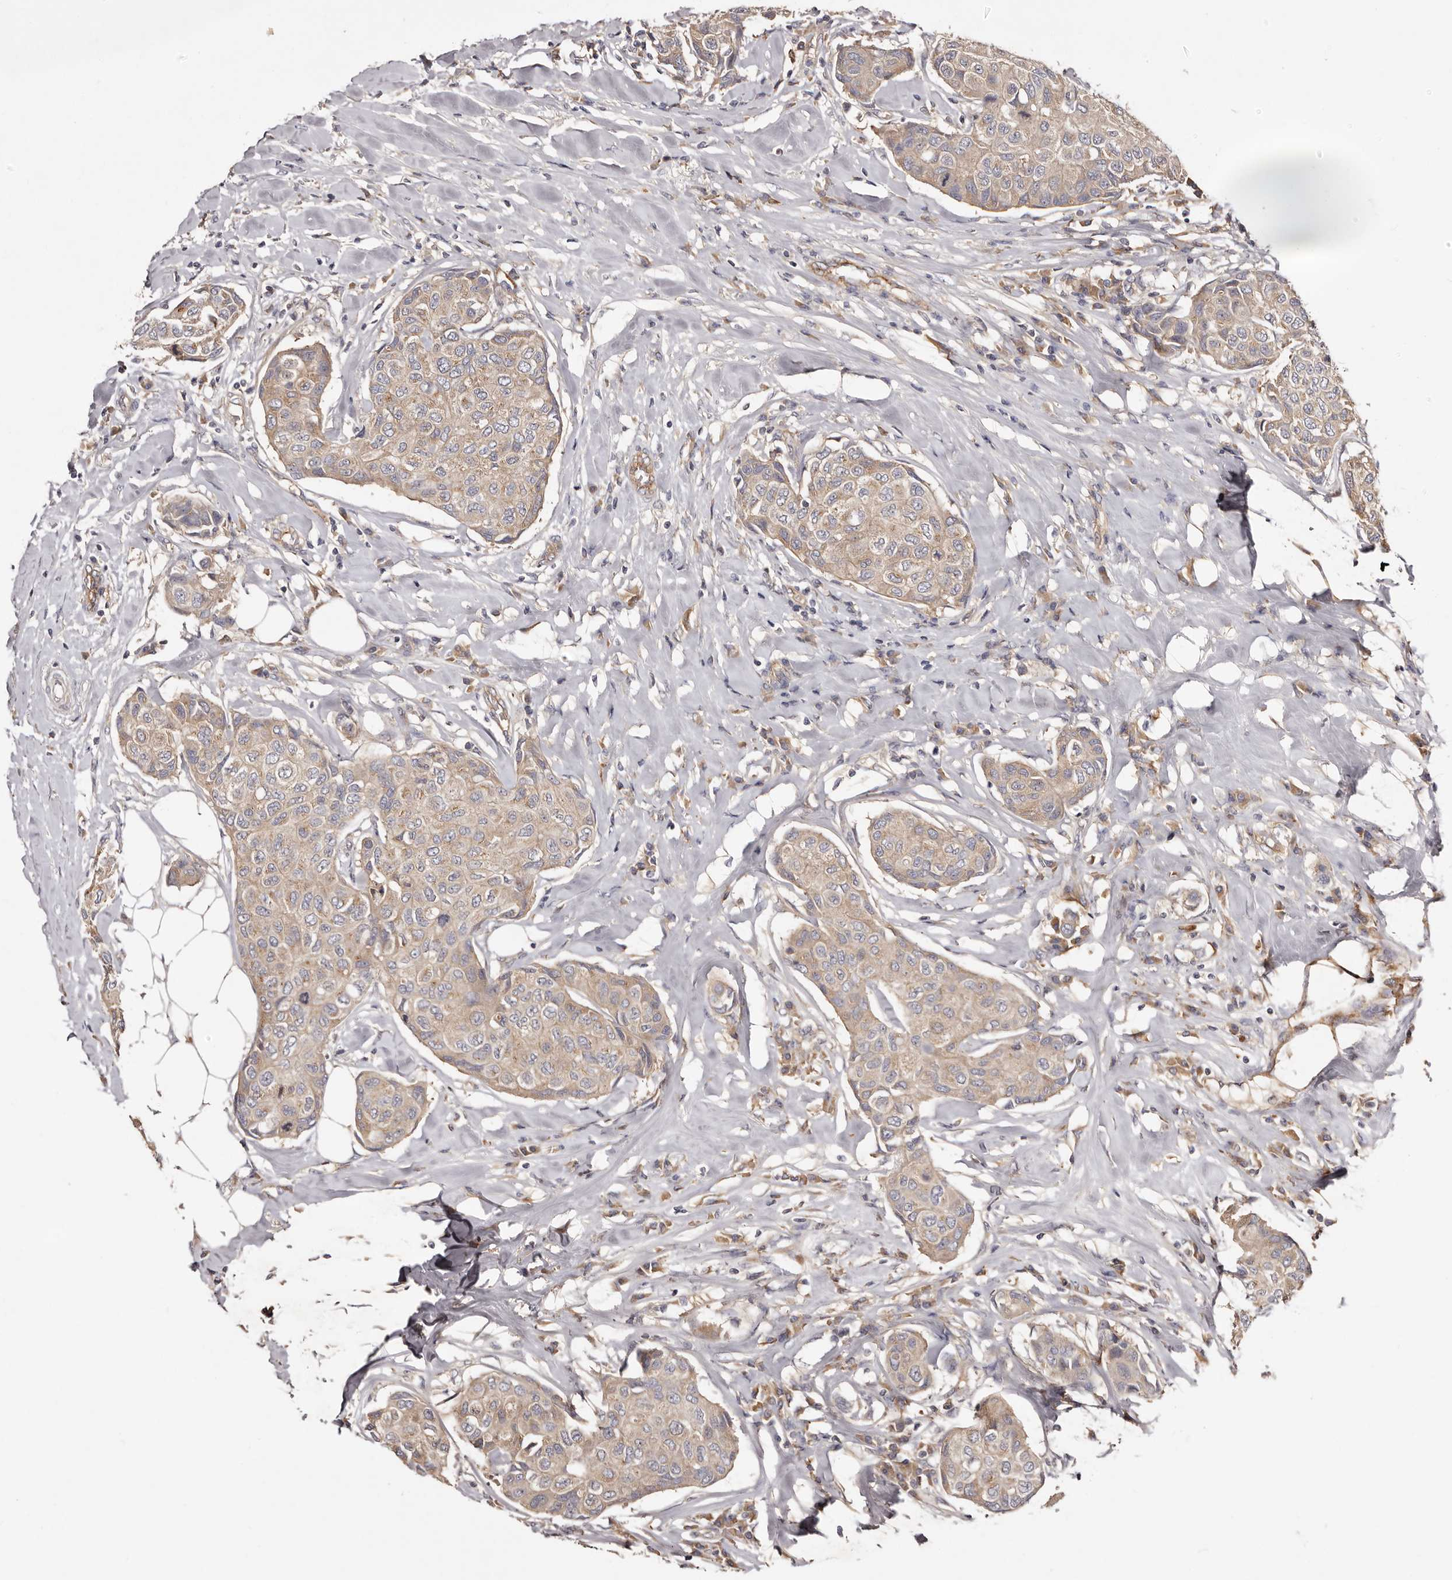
{"staining": {"intensity": "weak", "quantity": ">75%", "location": "cytoplasmic/membranous"}, "tissue": "breast cancer", "cell_type": "Tumor cells", "image_type": "cancer", "snomed": [{"axis": "morphology", "description": "Duct carcinoma"}, {"axis": "topography", "description": "Breast"}], "caption": "This image demonstrates immunohistochemistry staining of human intraductal carcinoma (breast), with low weak cytoplasmic/membranous staining in about >75% of tumor cells.", "gene": "LTV1", "patient": {"sex": "female", "age": 80}}